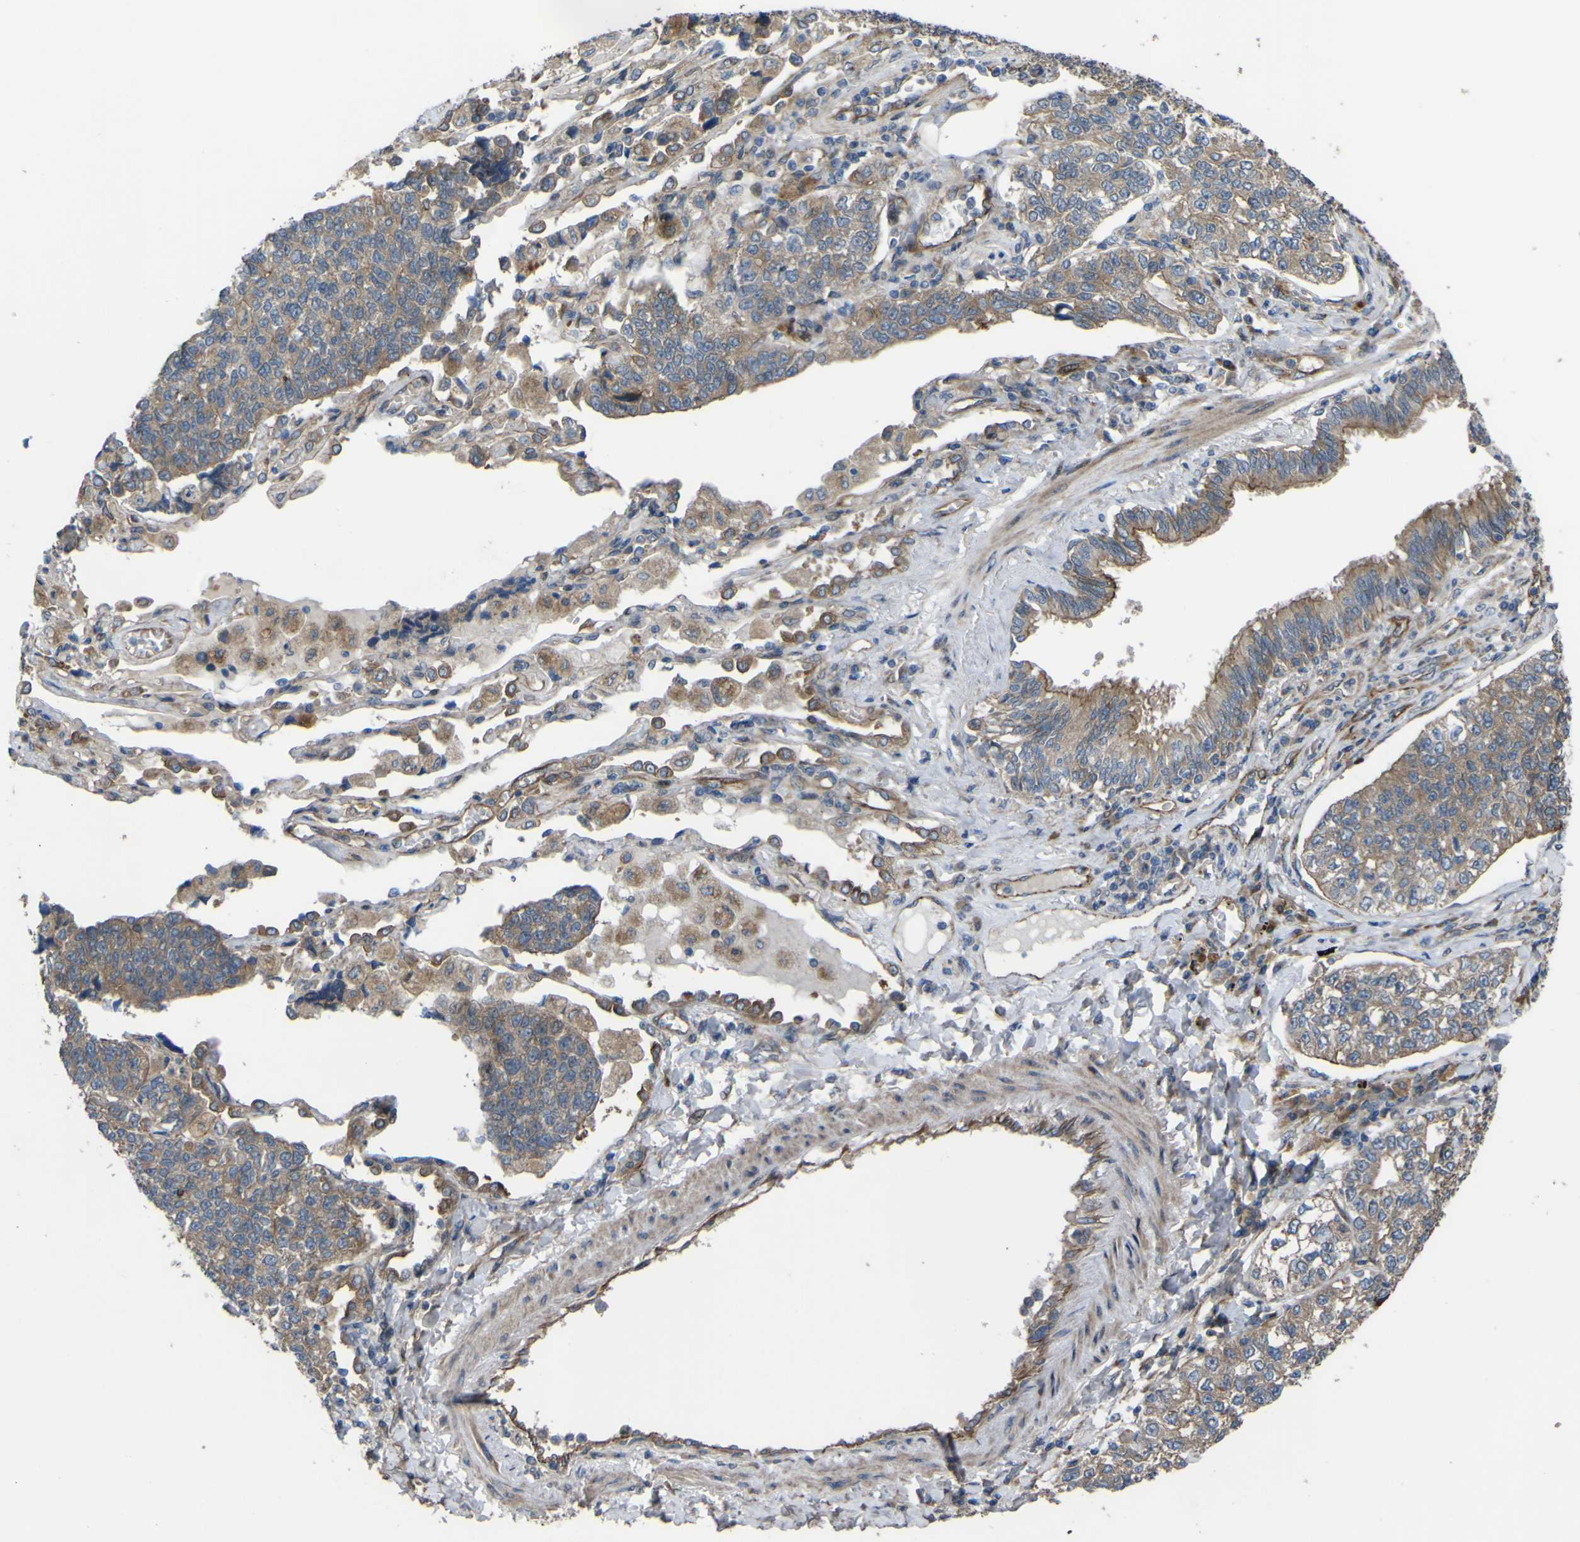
{"staining": {"intensity": "weak", "quantity": ">75%", "location": "cytoplasmic/membranous"}, "tissue": "lung cancer", "cell_type": "Tumor cells", "image_type": "cancer", "snomed": [{"axis": "morphology", "description": "Adenocarcinoma, NOS"}, {"axis": "topography", "description": "Lung"}], "caption": "Adenocarcinoma (lung) stained with a brown dye demonstrates weak cytoplasmic/membranous positive staining in approximately >75% of tumor cells.", "gene": "FBXO30", "patient": {"sex": "male", "age": 49}}